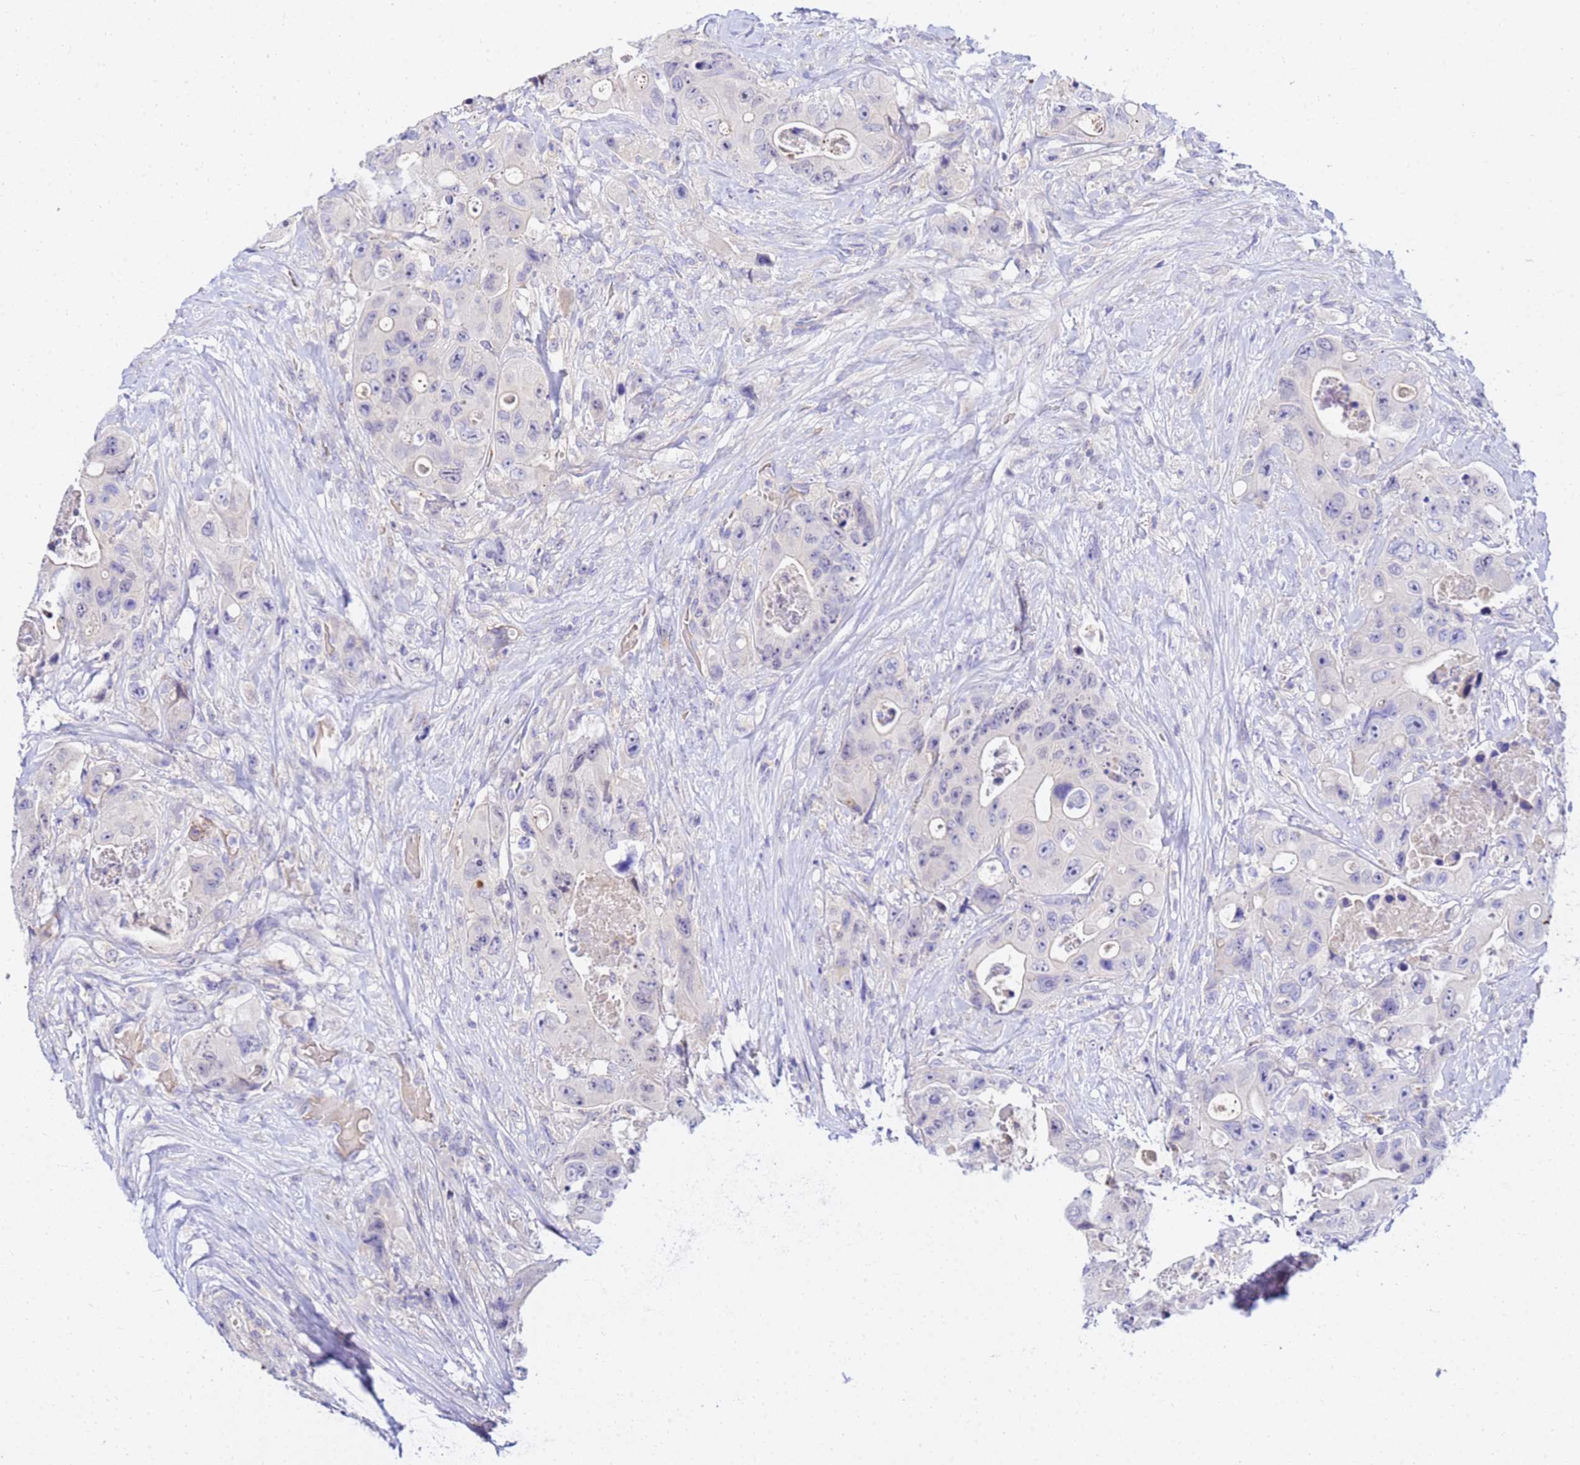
{"staining": {"intensity": "negative", "quantity": "none", "location": "none"}, "tissue": "colorectal cancer", "cell_type": "Tumor cells", "image_type": "cancer", "snomed": [{"axis": "morphology", "description": "Adenocarcinoma, NOS"}, {"axis": "topography", "description": "Colon"}], "caption": "Protein analysis of colorectal cancer demonstrates no significant positivity in tumor cells.", "gene": "HERC5", "patient": {"sex": "female", "age": 46}}